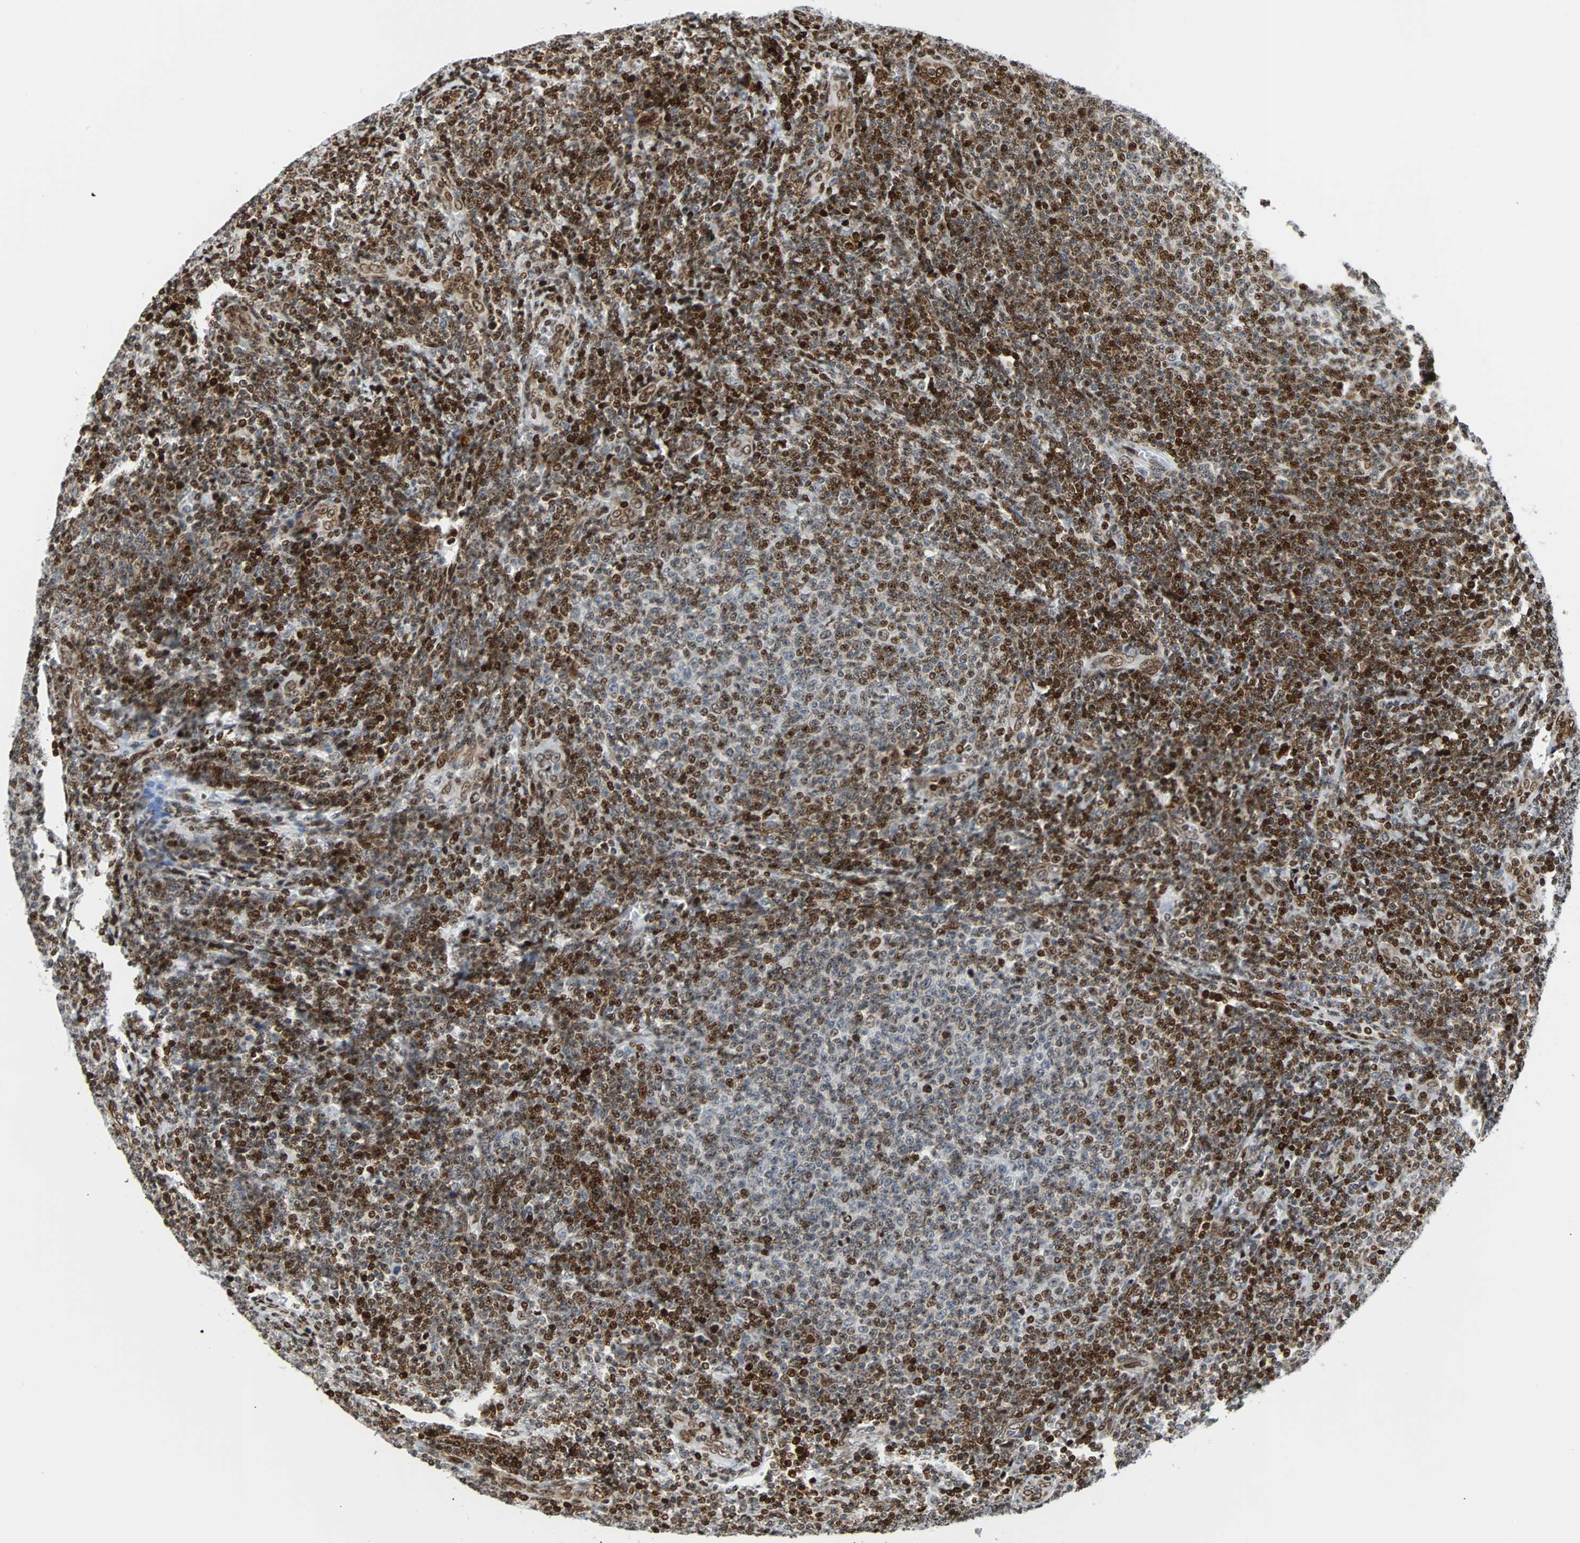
{"staining": {"intensity": "strong", "quantity": ">75%", "location": "nuclear"}, "tissue": "lymphoma", "cell_type": "Tumor cells", "image_type": "cancer", "snomed": [{"axis": "morphology", "description": "Malignant lymphoma, non-Hodgkin's type, Low grade"}, {"axis": "topography", "description": "Lymph node"}], "caption": "Immunohistochemistry of human low-grade malignant lymphoma, non-Hodgkin's type shows high levels of strong nuclear staining in approximately >75% of tumor cells.", "gene": "ZNF131", "patient": {"sex": "male", "age": 66}}